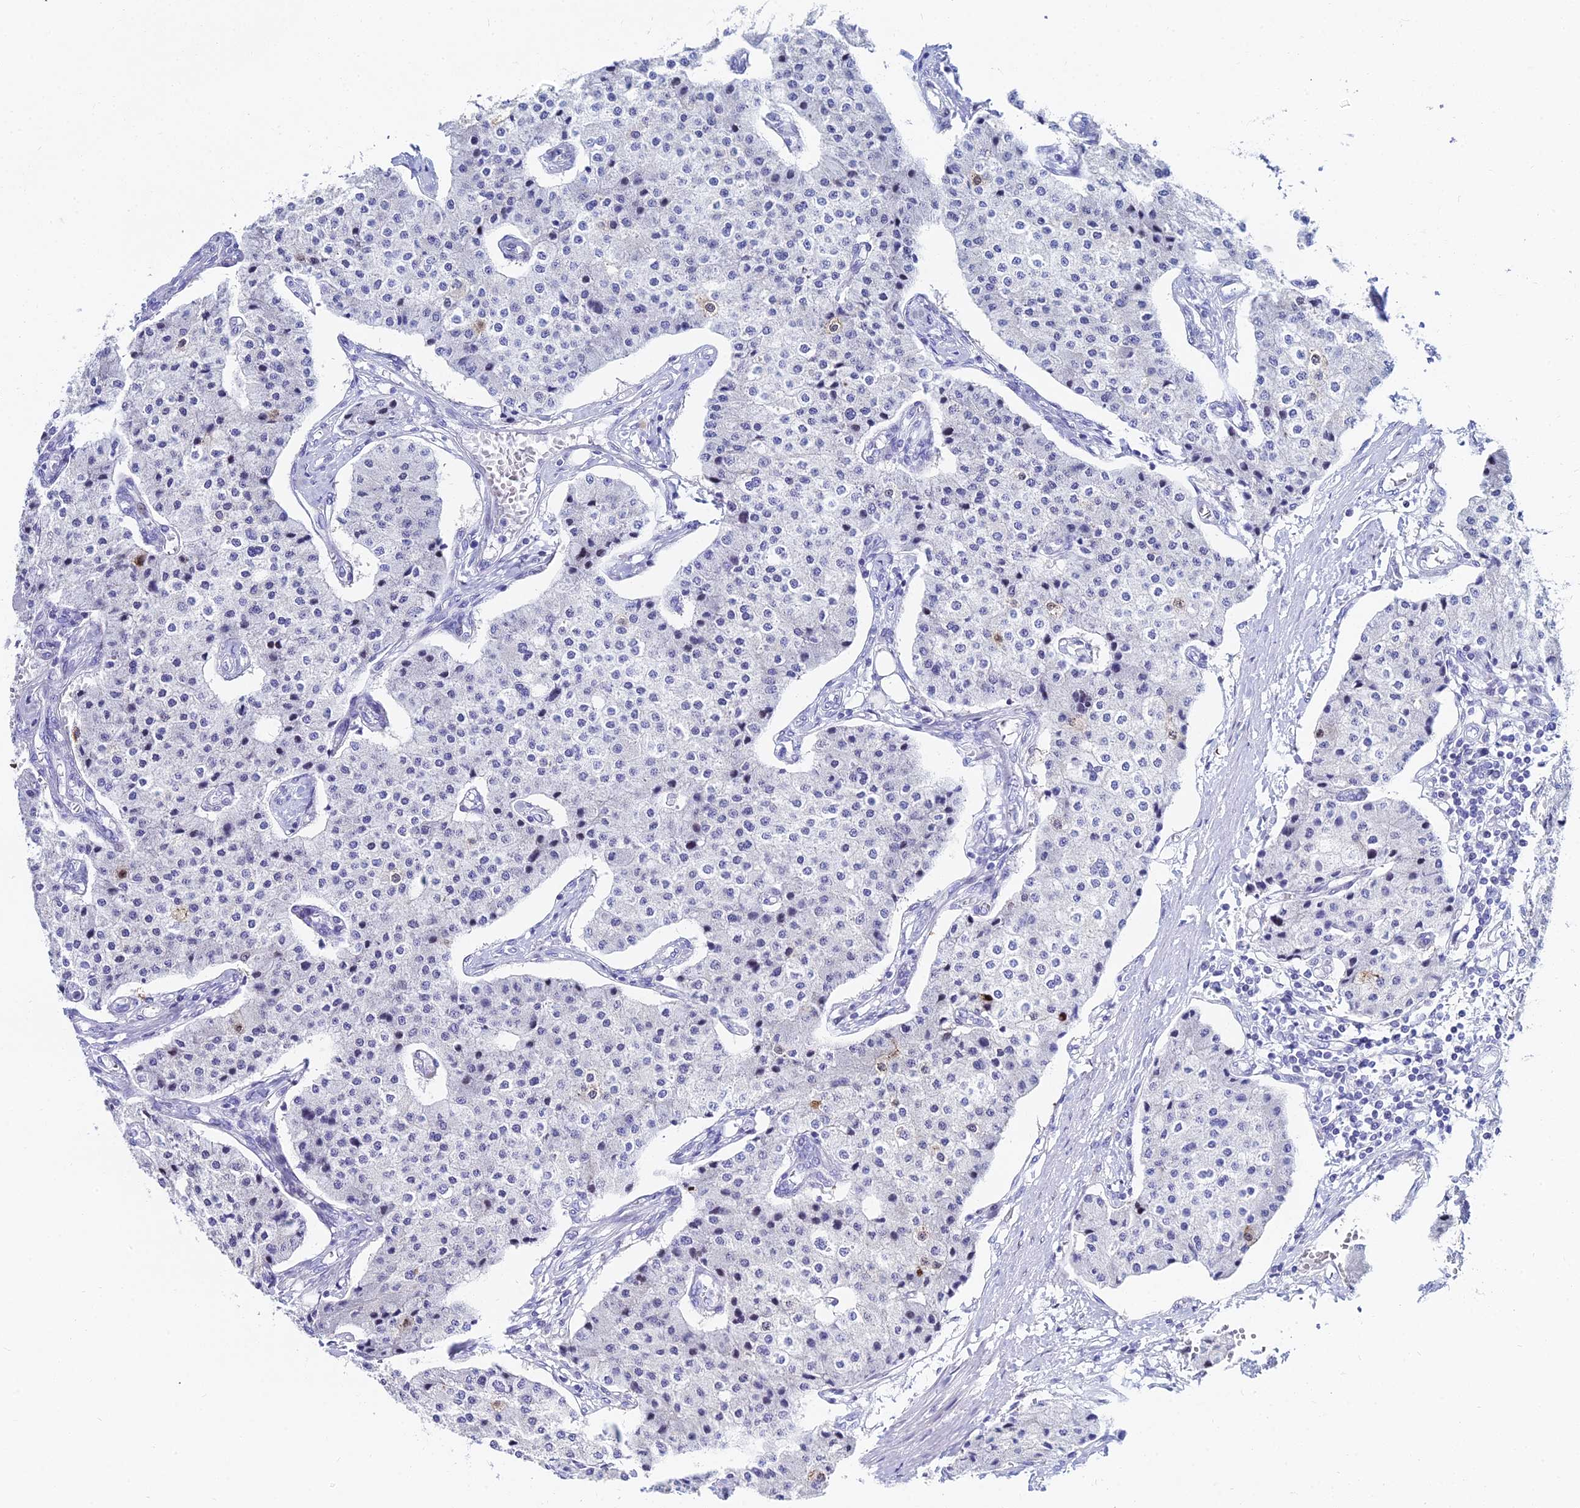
{"staining": {"intensity": "negative", "quantity": "none", "location": "none"}, "tissue": "carcinoid", "cell_type": "Tumor cells", "image_type": "cancer", "snomed": [{"axis": "morphology", "description": "Carcinoid, malignant, NOS"}, {"axis": "topography", "description": "Colon"}], "caption": "An immunohistochemistry histopathology image of carcinoid is shown. There is no staining in tumor cells of carcinoid. (Stains: DAB (3,3'-diaminobenzidine) IHC with hematoxylin counter stain, Microscopy: brightfield microscopy at high magnification).", "gene": "HSPA1L", "patient": {"sex": "female", "age": 52}}